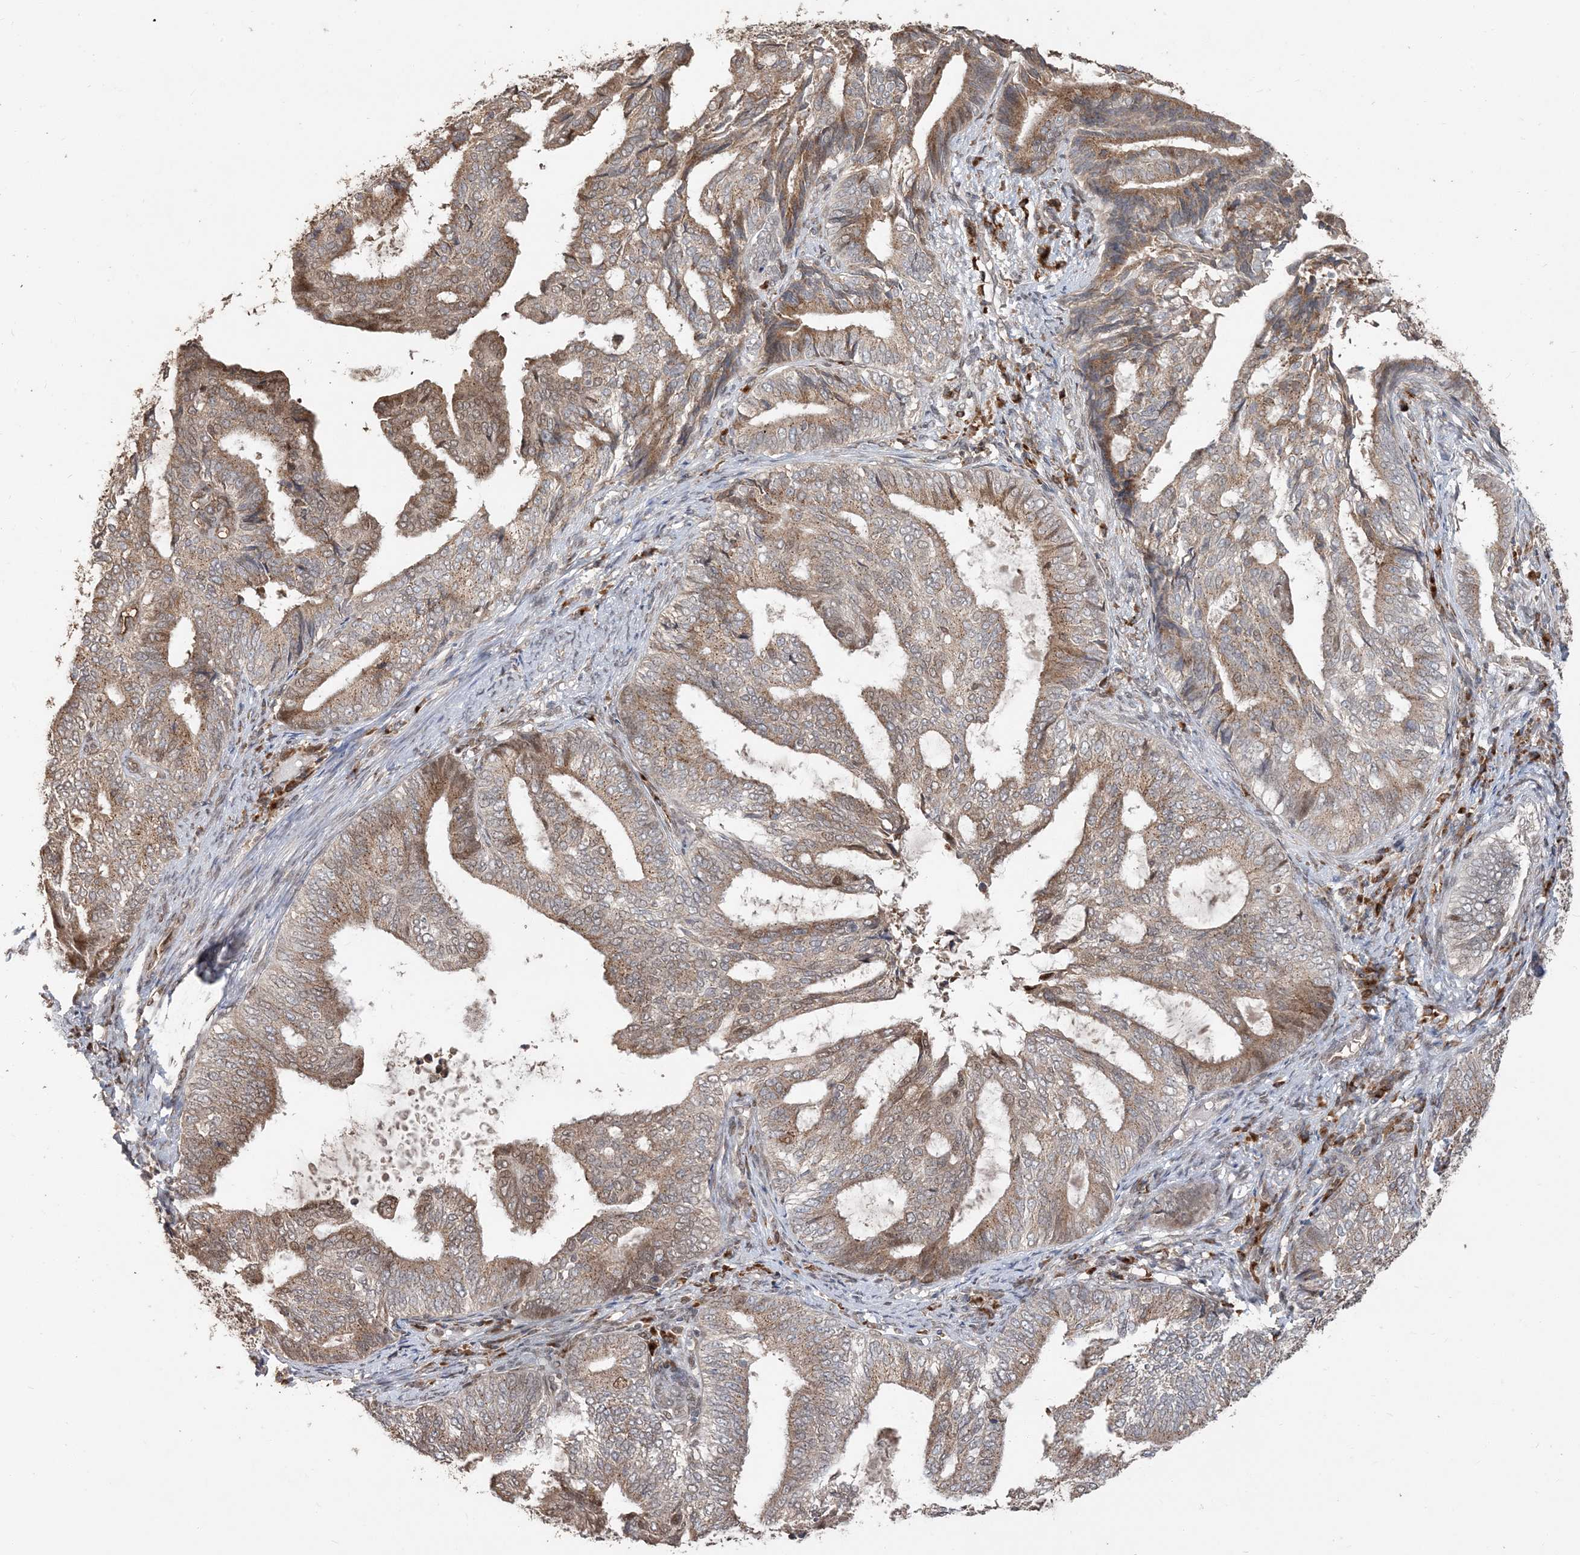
{"staining": {"intensity": "moderate", "quantity": ">75%", "location": "cytoplasmic/membranous"}, "tissue": "endometrial cancer", "cell_type": "Tumor cells", "image_type": "cancer", "snomed": [{"axis": "morphology", "description": "Adenocarcinoma, NOS"}, {"axis": "topography", "description": "Endometrium"}], "caption": "About >75% of tumor cells in adenocarcinoma (endometrial) display moderate cytoplasmic/membranous protein staining as visualized by brown immunohistochemical staining.", "gene": "RER1", "patient": {"sex": "female", "age": 58}}